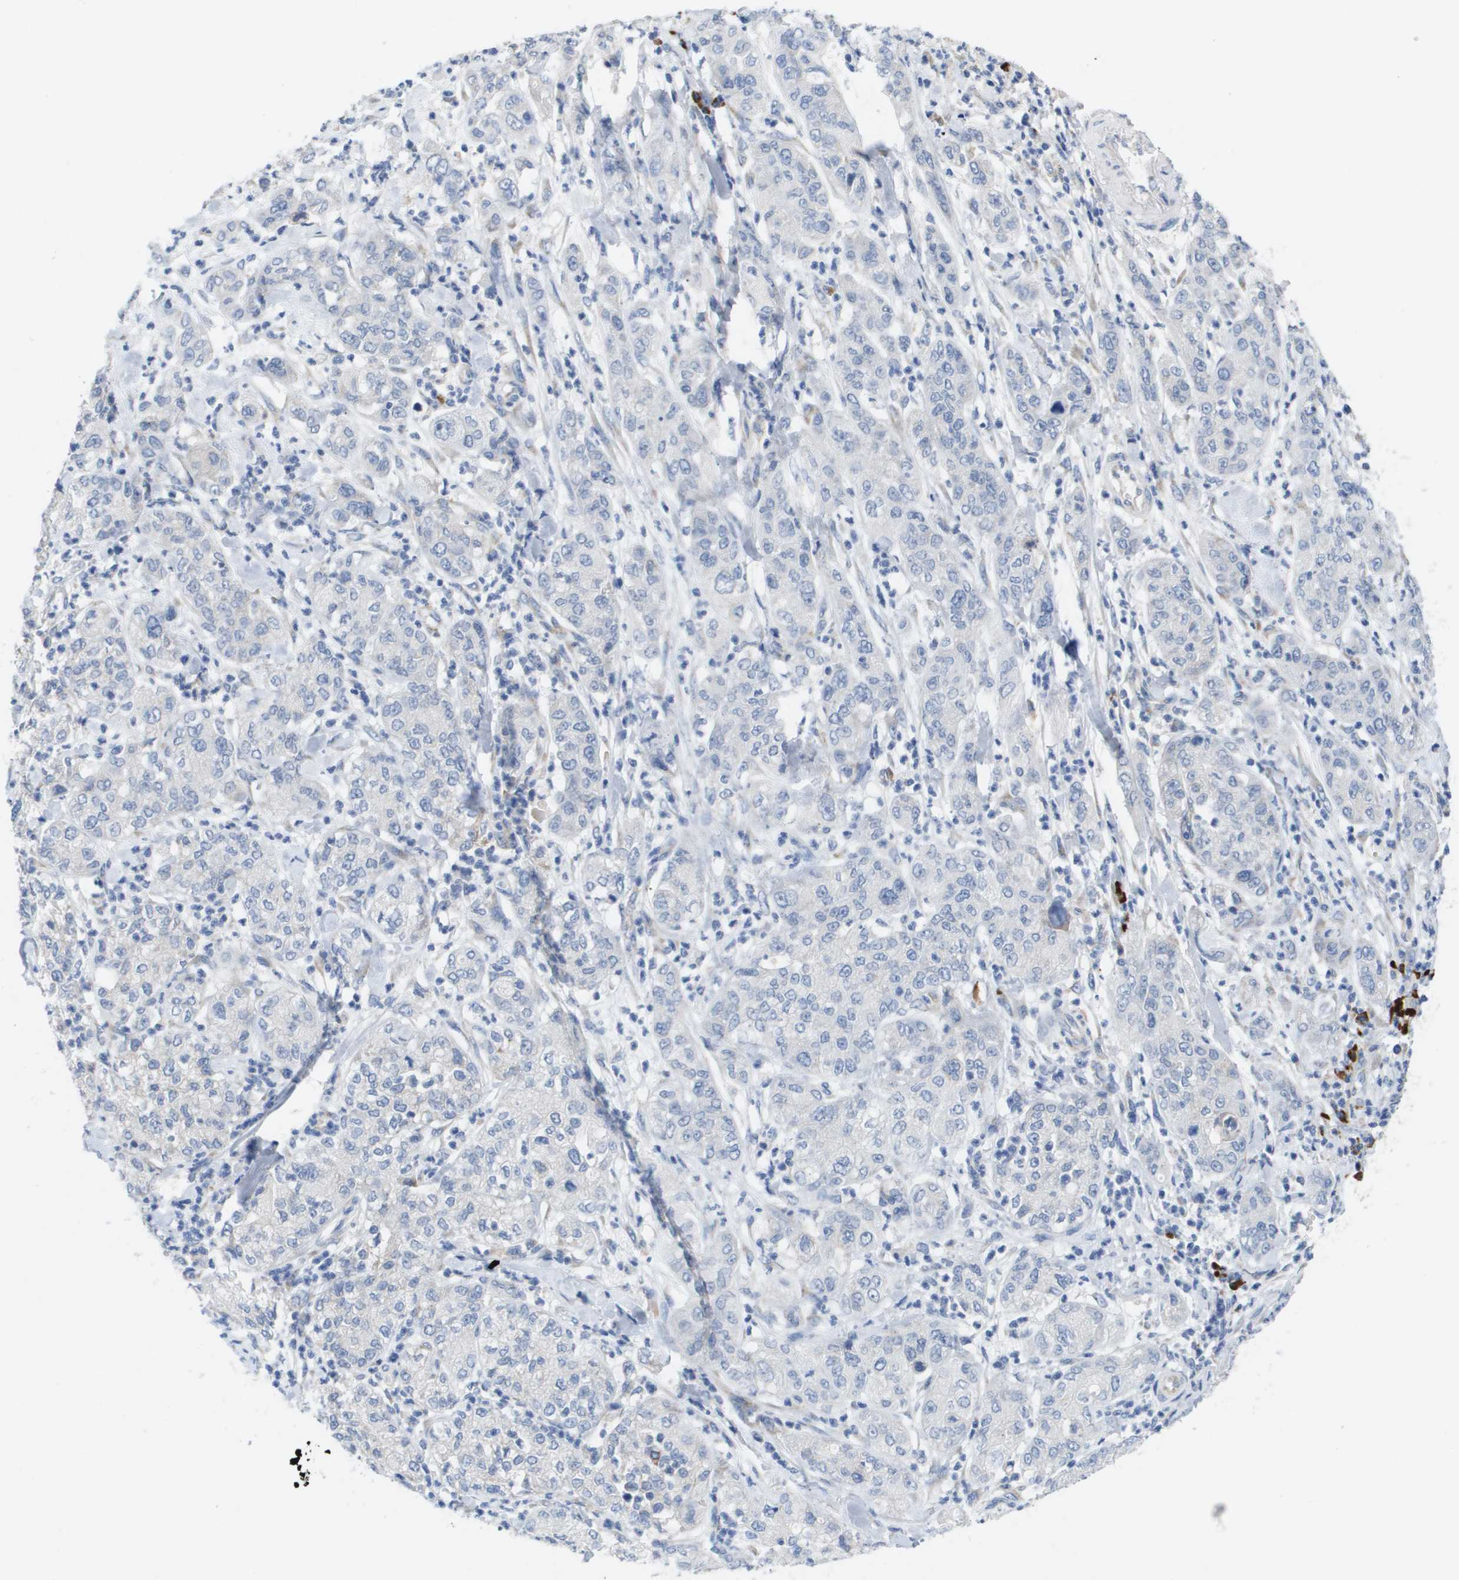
{"staining": {"intensity": "negative", "quantity": "none", "location": "none"}, "tissue": "pancreatic cancer", "cell_type": "Tumor cells", "image_type": "cancer", "snomed": [{"axis": "morphology", "description": "Adenocarcinoma, NOS"}, {"axis": "topography", "description": "Pancreas"}], "caption": "Micrograph shows no protein staining in tumor cells of adenocarcinoma (pancreatic) tissue.", "gene": "CD3G", "patient": {"sex": "female", "age": 78}}